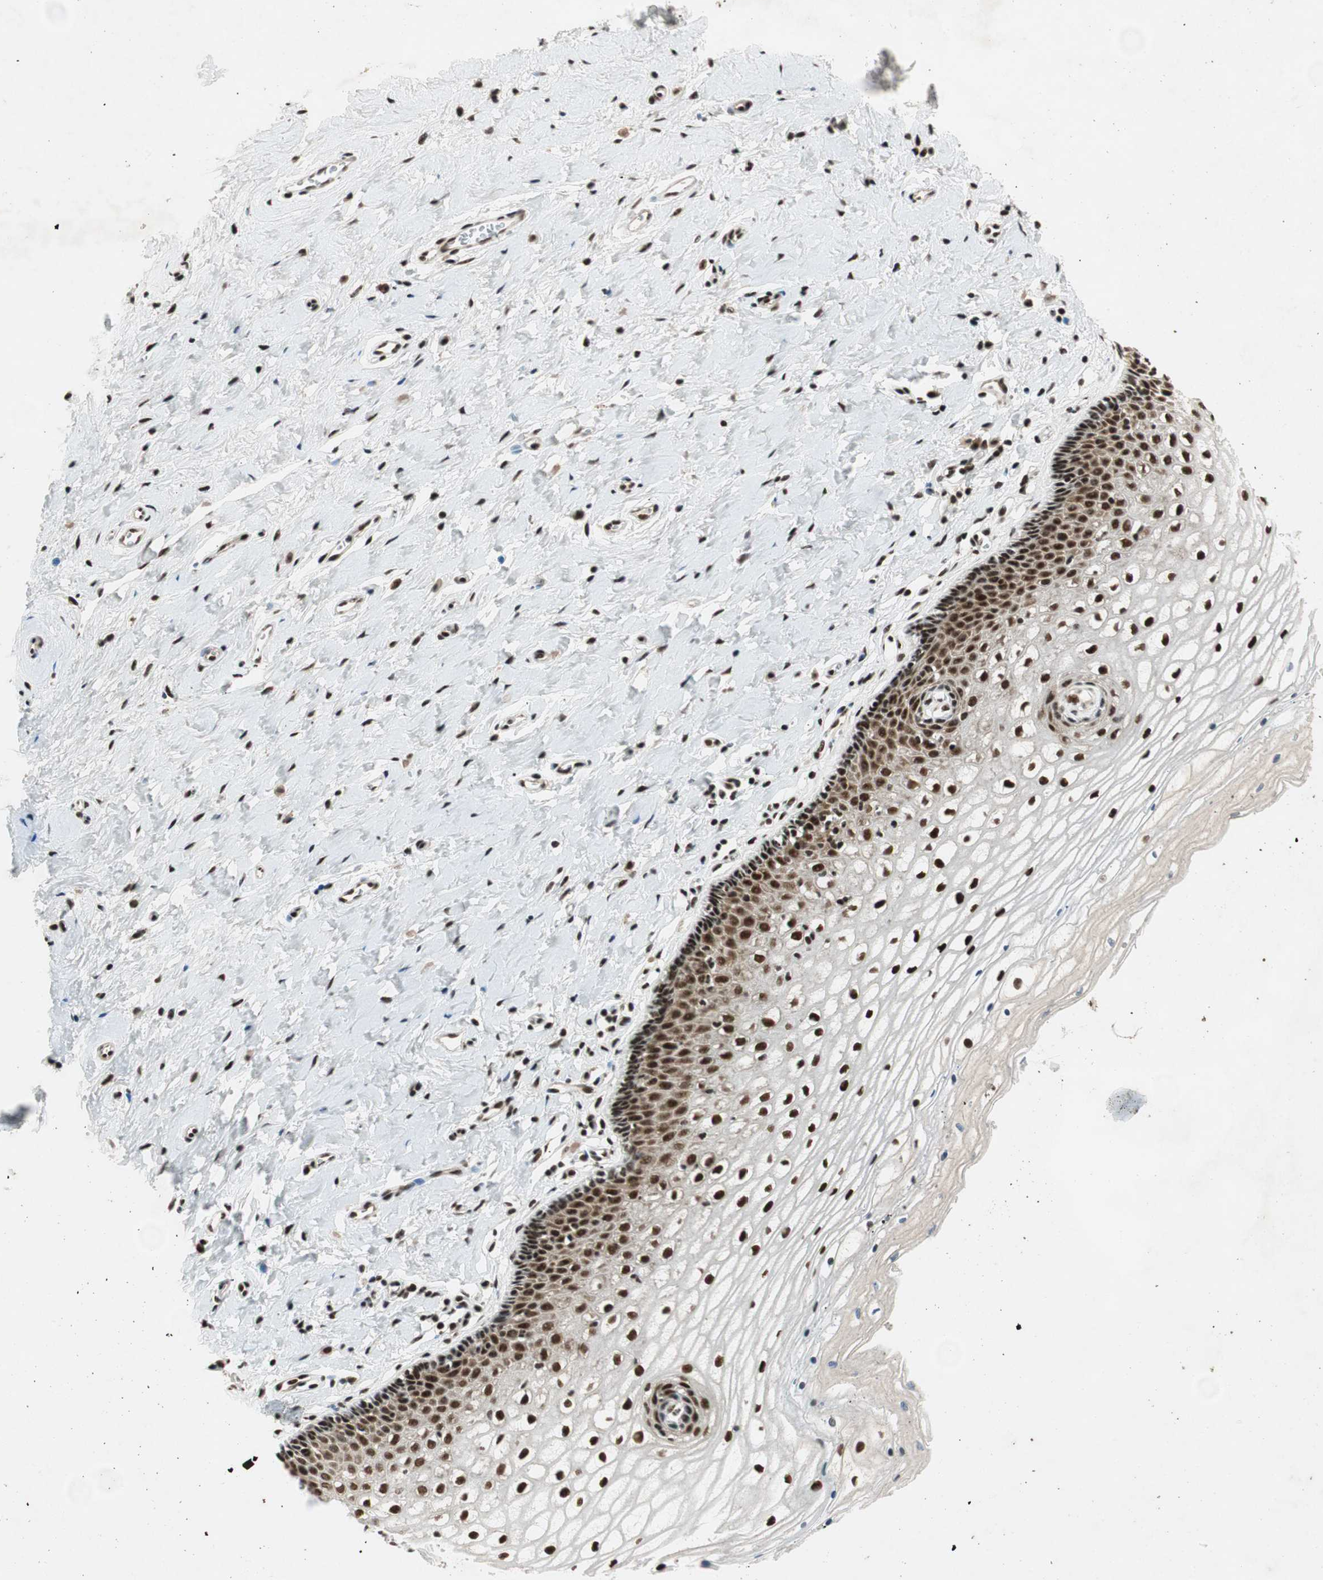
{"staining": {"intensity": "strong", "quantity": ">75%", "location": "nuclear"}, "tissue": "vagina", "cell_type": "Squamous epithelial cells", "image_type": "normal", "snomed": [{"axis": "morphology", "description": "Normal tissue, NOS"}, {"axis": "topography", "description": "Soft tissue"}, {"axis": "topography", "description": "Vagina"}], "caption": "Strong nuclear expression for a protein is present in approximately >75% of squamous epithelial cells of benign vagina using IHC.", "gene": "NCBP3", "patient": {"sex": "female", "age": 61}}